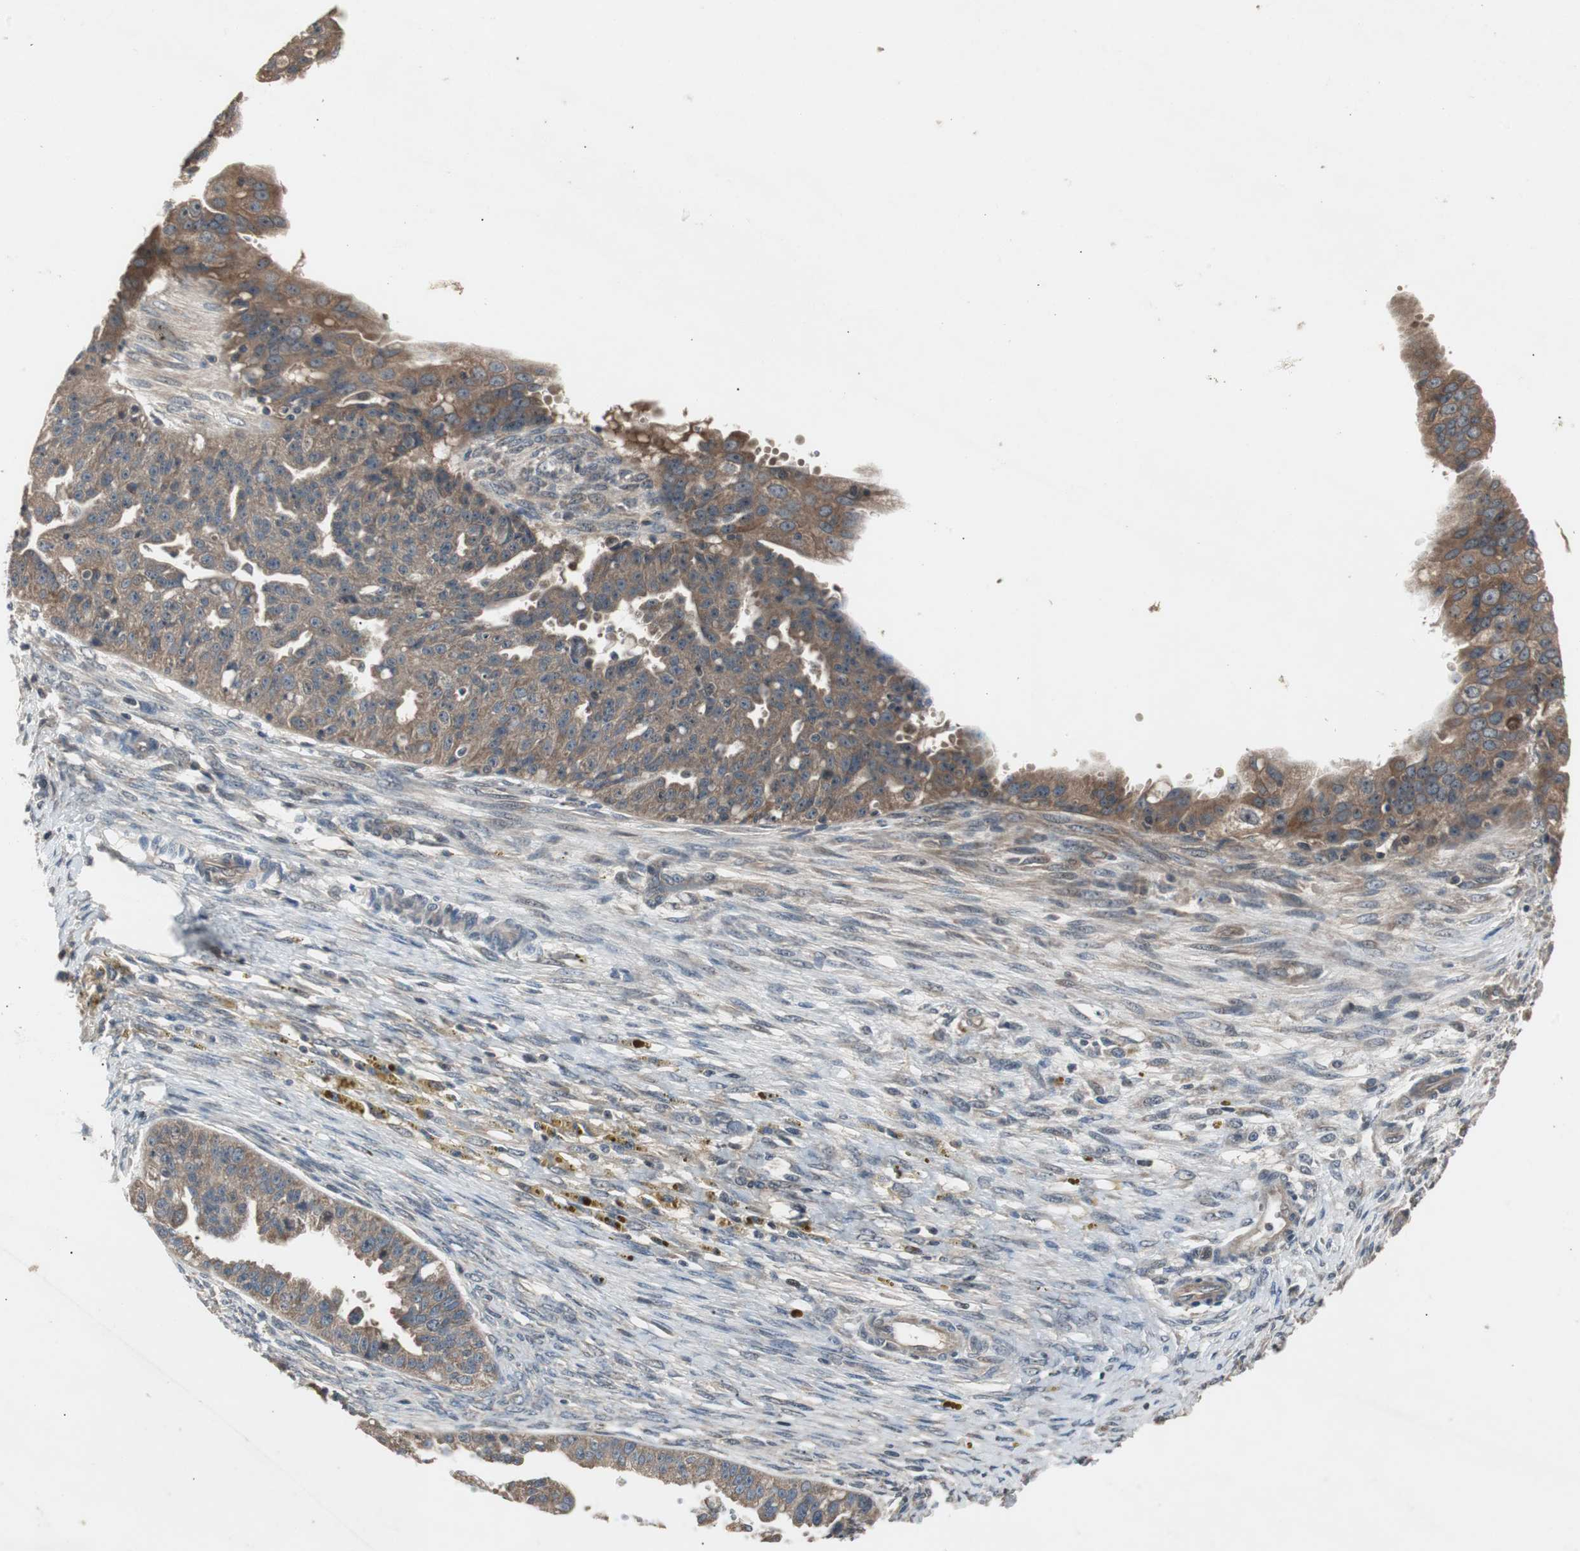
{"staining": {"intensity": "strong", "quantity": ">75%", "location": "cytoplasmic/membranous"}, "tissue": "ovarian cancer", "cell_type": "Tumor cells", "image_type": "cancer", "snomed": [{"axis": "morphology", "description": "Cystadenocarcinoma, serous, NOS"}, {"axis": "topography", "description": "Ovary"}], "caption": "Tumor cells exhibit high levels of strong cytoplasmic/membranous positivity in approximately >75% of cells in ovarian serous cystadenocarcinoma.", "gene": "ZMPSTE24", "patient": {"sex": "female", "age": 58}}